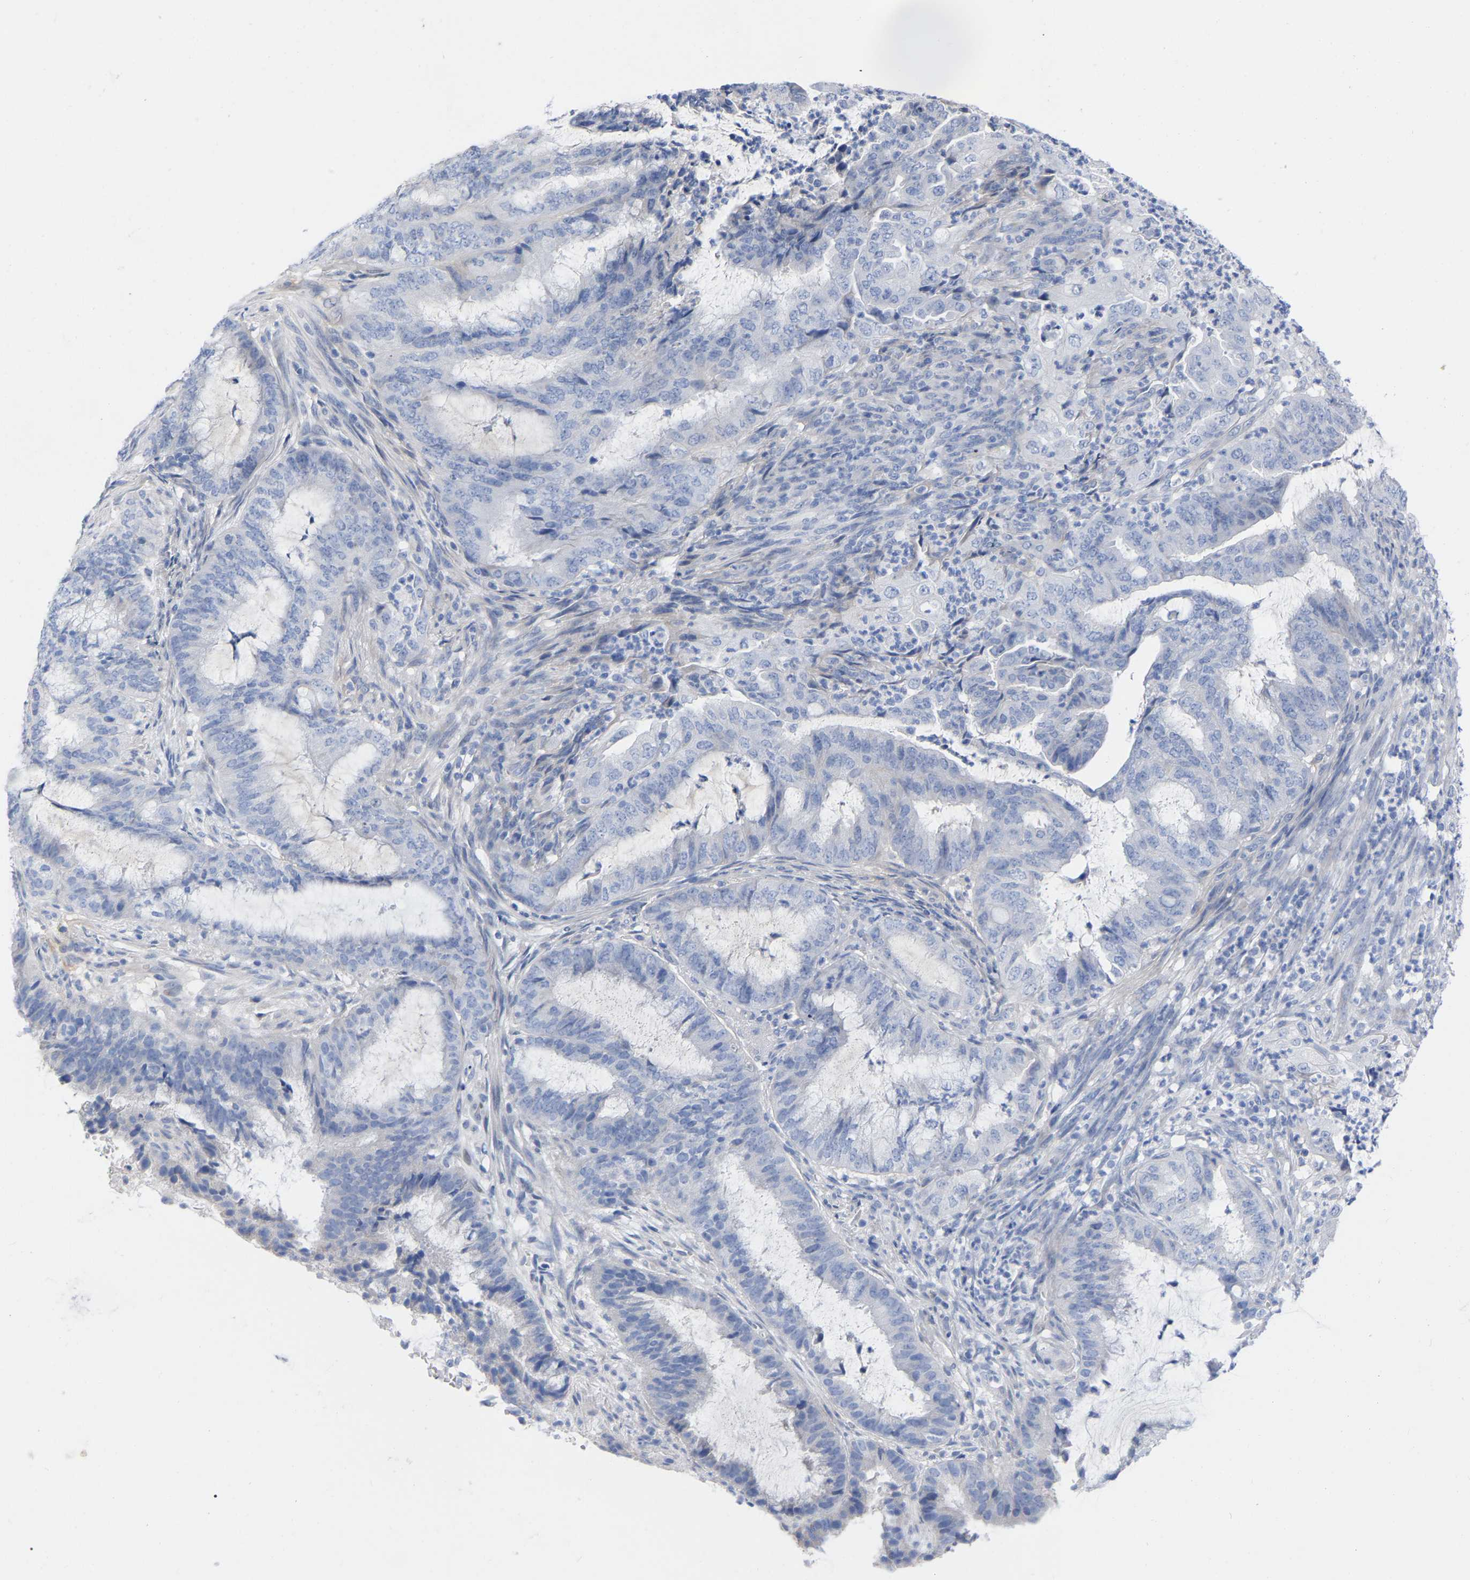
{"staining": {"intensity": "negative", "quantity": "none", "location": "none"}, "tissue": "endometrial cancer", "cell_type": "Tumor cells", "image_type": "cancer", "snomed": [{"axis": "morphology", "description": "Adenocarcinoma, NOS"}, {"axis": "topography", "description": "Endometrium"}], "caption": "Endometrial cancer (adenocarcinoma) was stained to show a protein in brown. There is no significant expression in tumor cells.", "gene": "HAPLN1", "patient": {"sex": "female", "age": 51}}